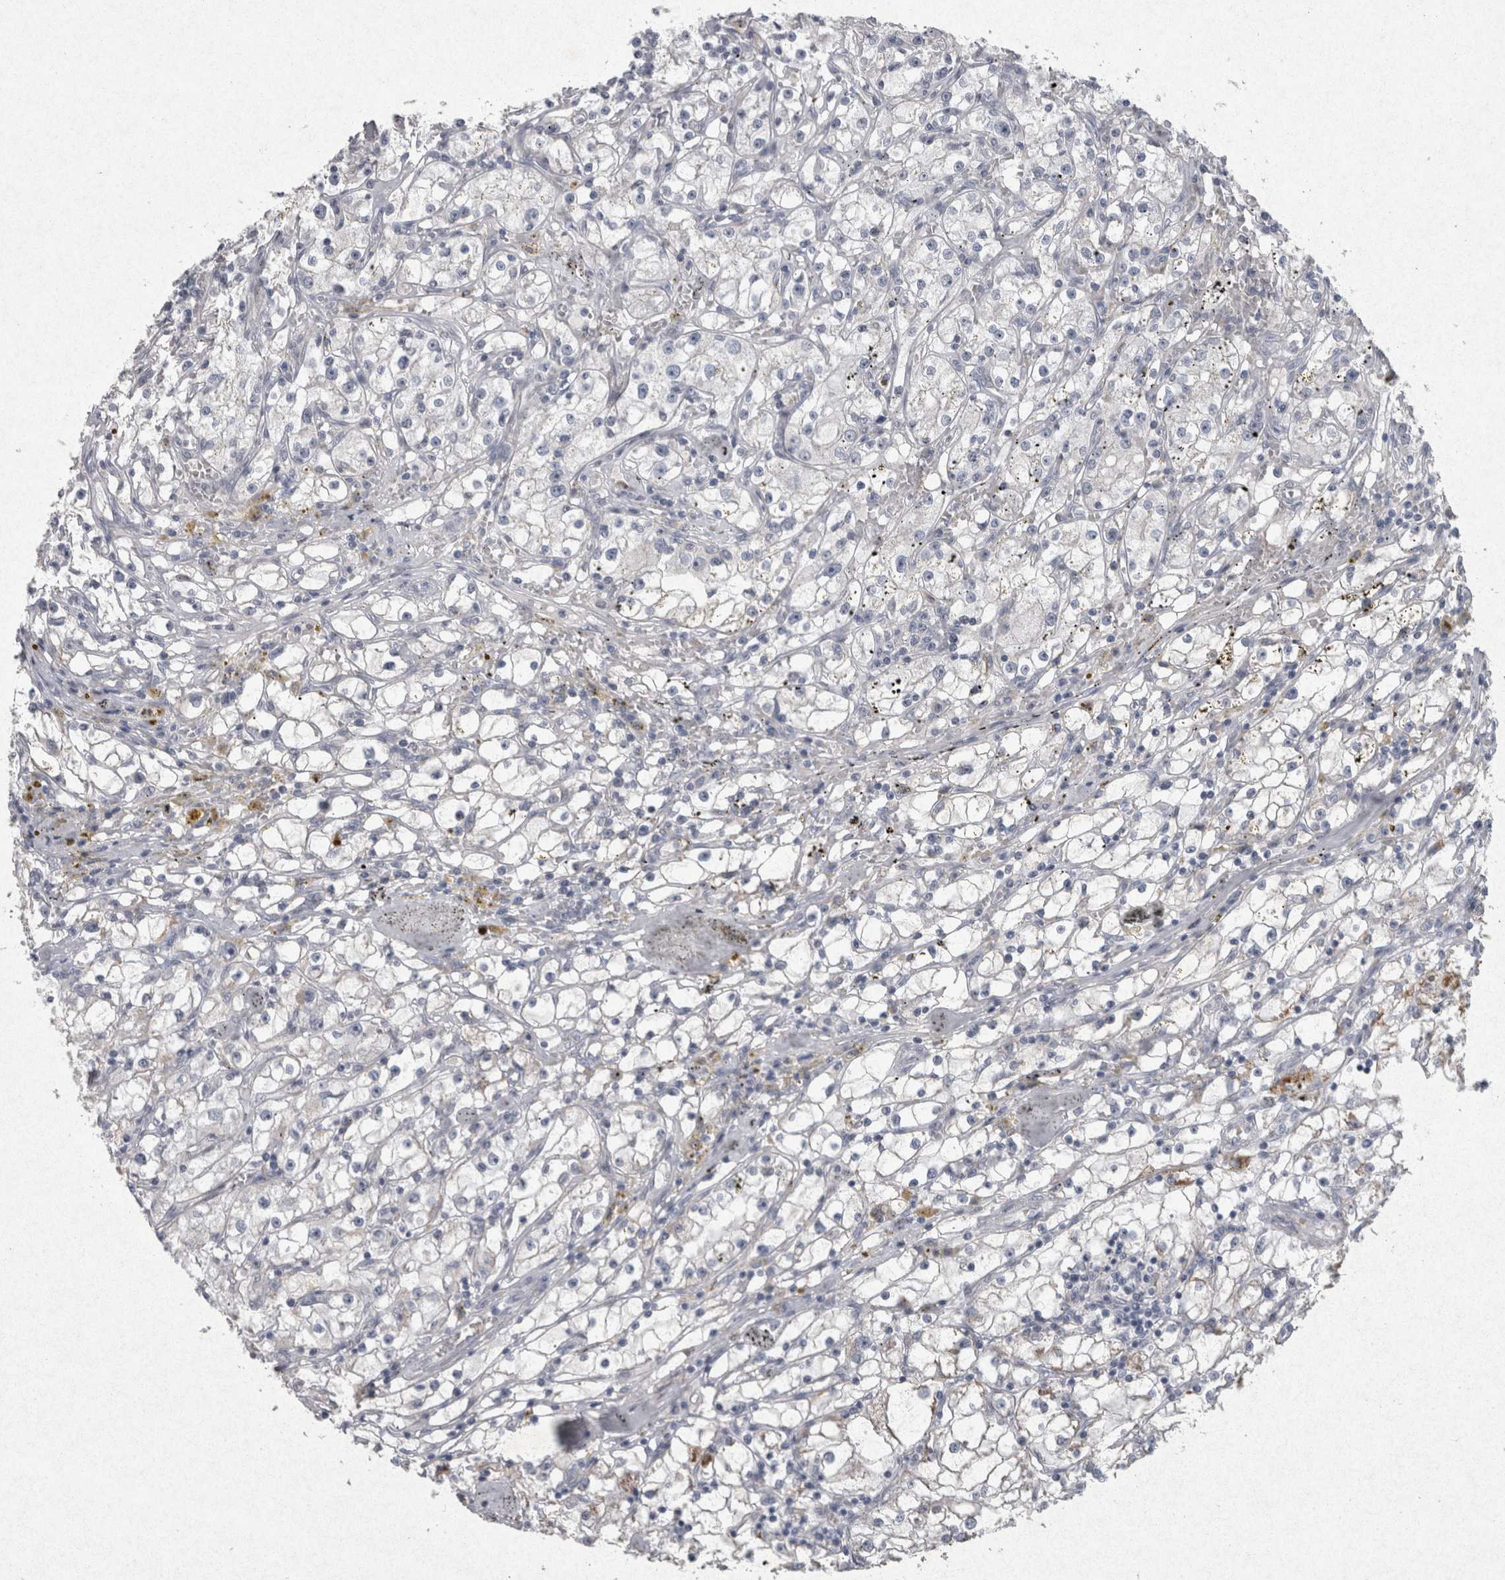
{"staining": {"intensity": "negative", "quantity": "none", "location": "none"}, "tissue": "renal cancer", "cell_type": "Tumor cells", "image_type": "cancer", "snomed": [{"axis": "morphology", "description": "Adenocarcinoma, NOS"}, {"axis": "topography", "description": "Kidney"}], "caption": "This is an immunohistochemistry micrograph of renal cancer. There is no positivity in tumor cells.", "gene": "PDX1", "patient": {"sex": "male", "age": 56}}